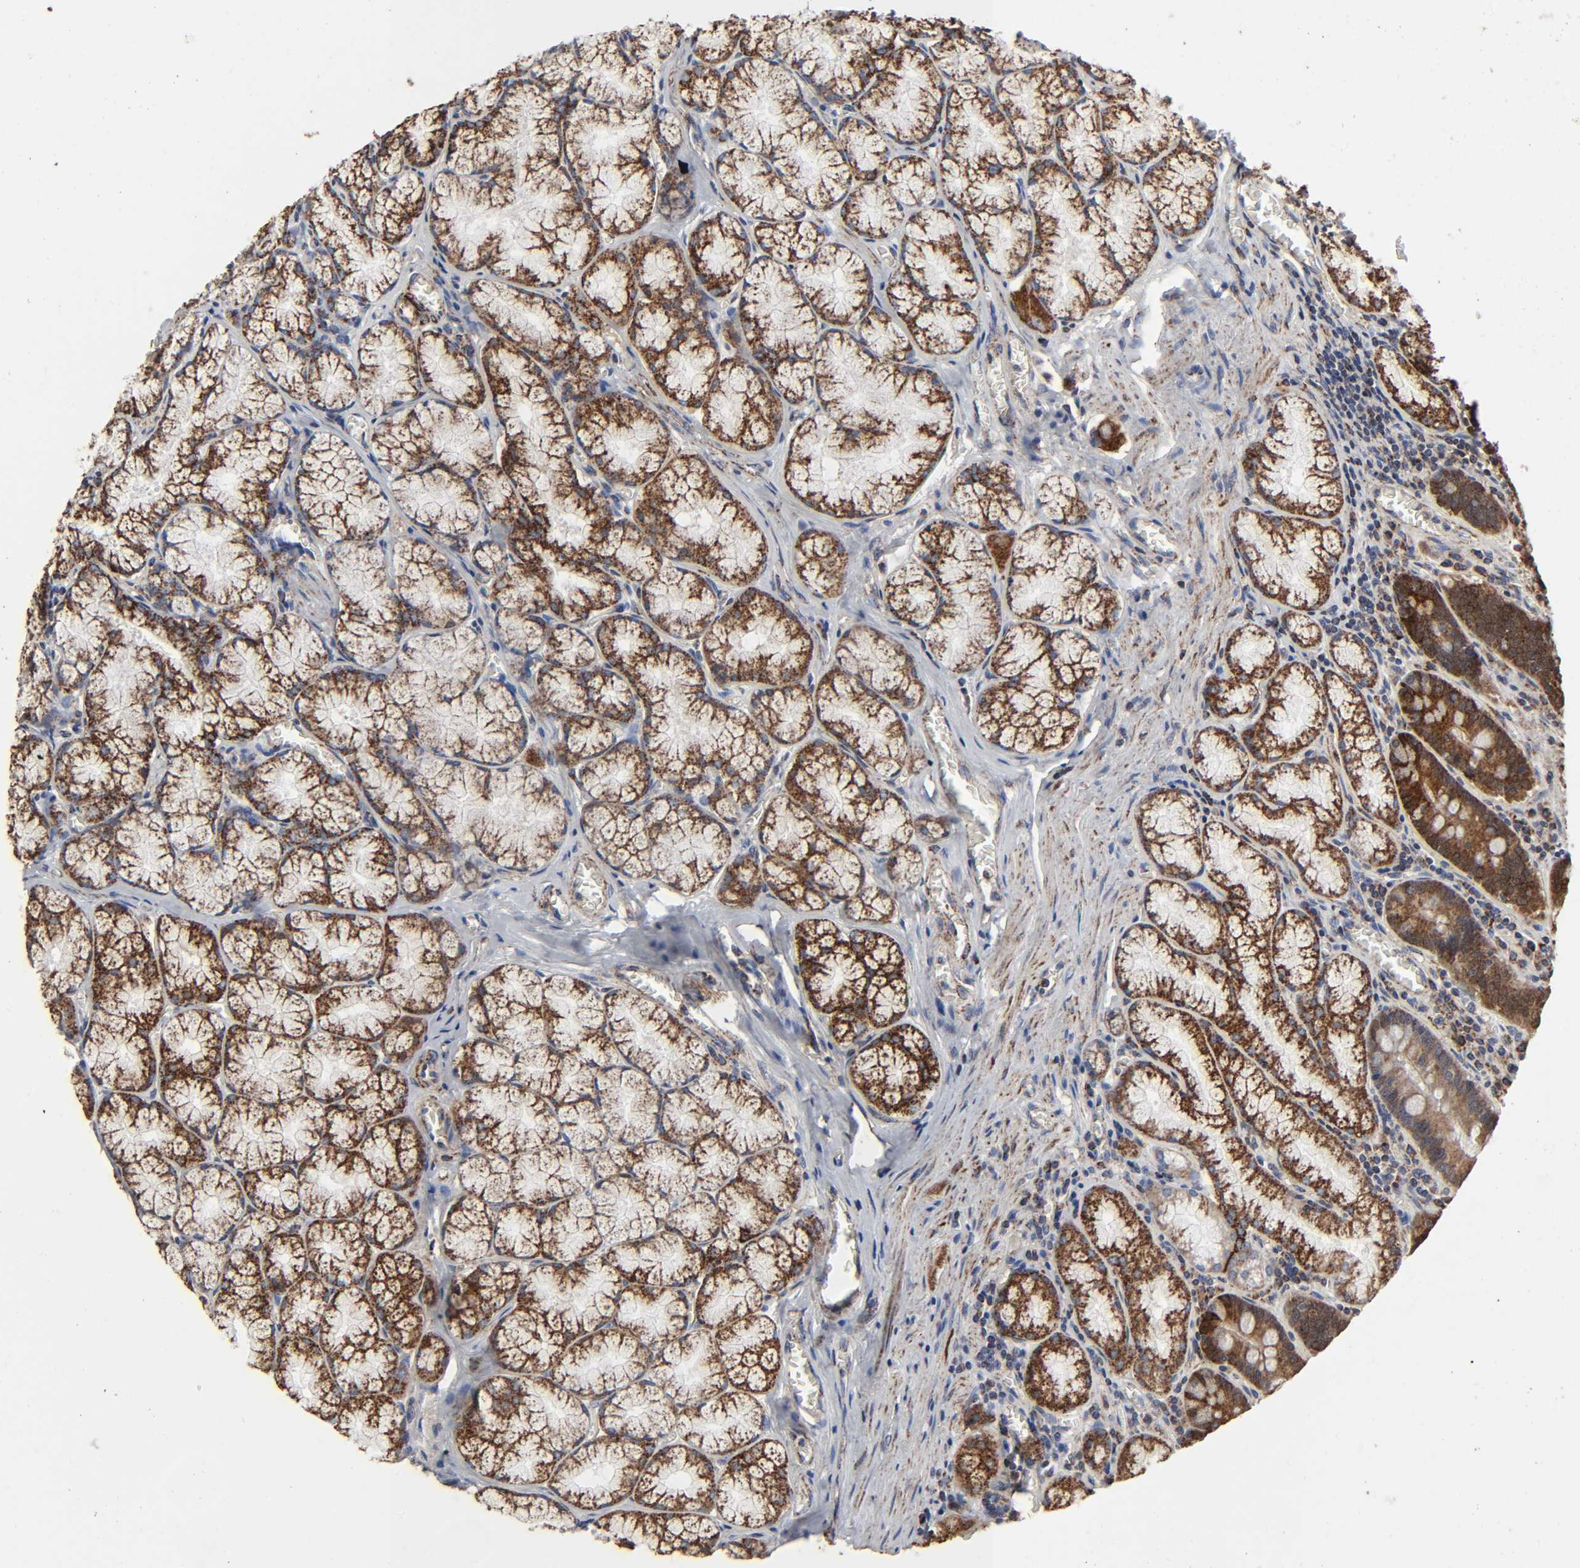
{"staining": {"intensity": "strong", "quantity": ">75%", "location": "cytoplasmic/membranous"}, "tissue": "stomach", "cell_type": "Glandular cells", "image_type": "normal", "snomed": [{"axis": "morphology", "description": "Normal tissue, NOS"}, {"axis": "topography", "description": "Stomach, lower"}], "caption": "Protein staining shows strong cytoplasmic/membranous expression in approximately >75% of glandular cells in benign stomach.", "gene": "COX6B1", "patient": {"sex": "male", "age": 56}}